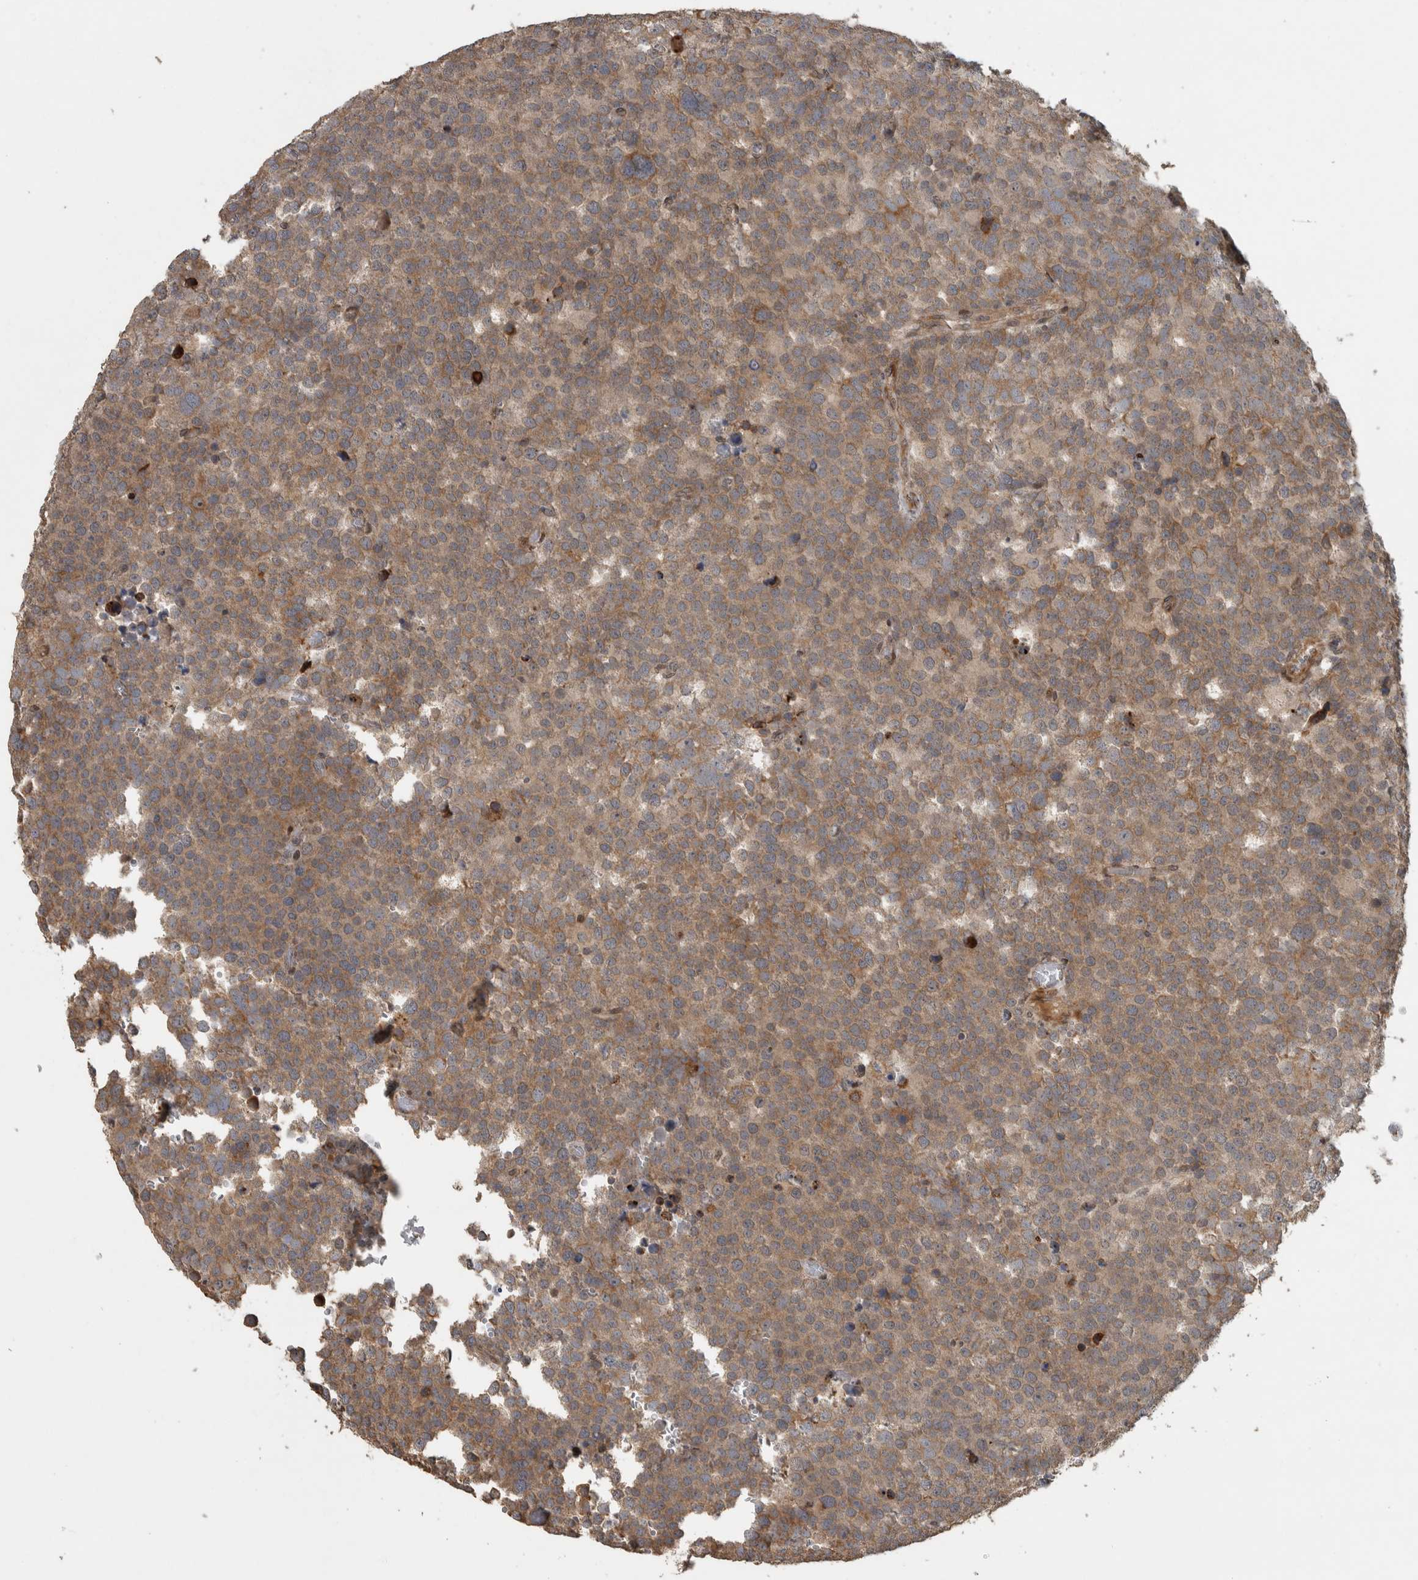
{"staining": {"intensity": "moderate", "quantity": ">75%", "location": "cytoplasmic/membranous"}, "tissue": "testis cancer", "cell_type": "Tumor cells", "image_type": "cancer", "snomed": [{"axis": "morphology", "description": "Seminoma, NOS"}, {"axis": "topography", "description": "Testis"}], "caption": "Immunohistochemistry micrograph of seminoma (testis) stained for a protein (brown), which displays medium levels of moderate cytoplasmic/membranous expression in about >75% of tumor cells.", "gene": "ERAL1", "patient": {"sex": "male", "age": 71}}